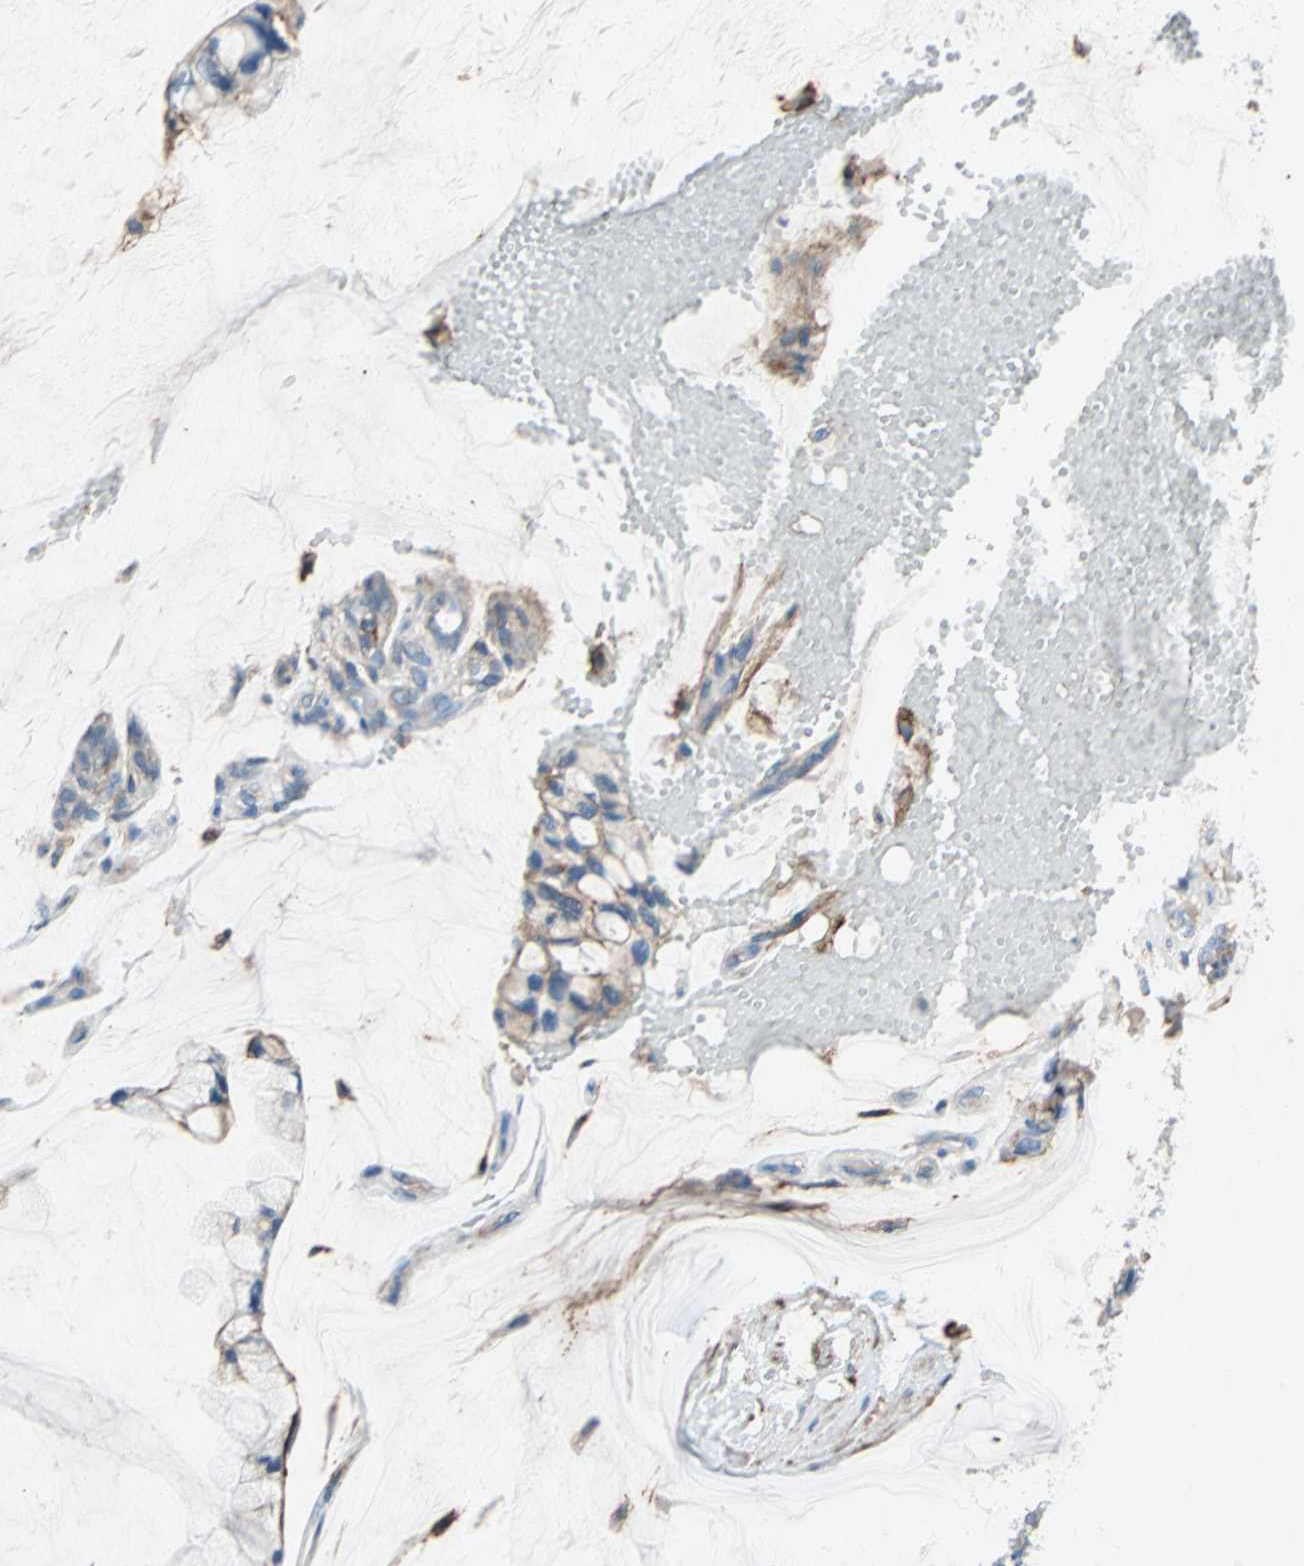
{"staining": {"intensity": "weak", "quantity": "25%-75%", "location": "cytoplasmic/membranous"}, "tissue": "ovarian cancer", "cell_type": "Tumor cells", "image_type": "cancer", "snomed": [{"axis": "morphology", "description": "Cystadenocarcinoma, mucinous, NOS"}, {"axis": "topography", "description": "Ovary"}], "caption": "Brown immunohistochemical staining in human mucinous cystadenocarcinoma (ovarian) displays weak cytoplasmic/membranous positivity in about 25%-75% of tumor cells.", "gene": "CD44", "patient": {"sex": "female", "age": 39}}